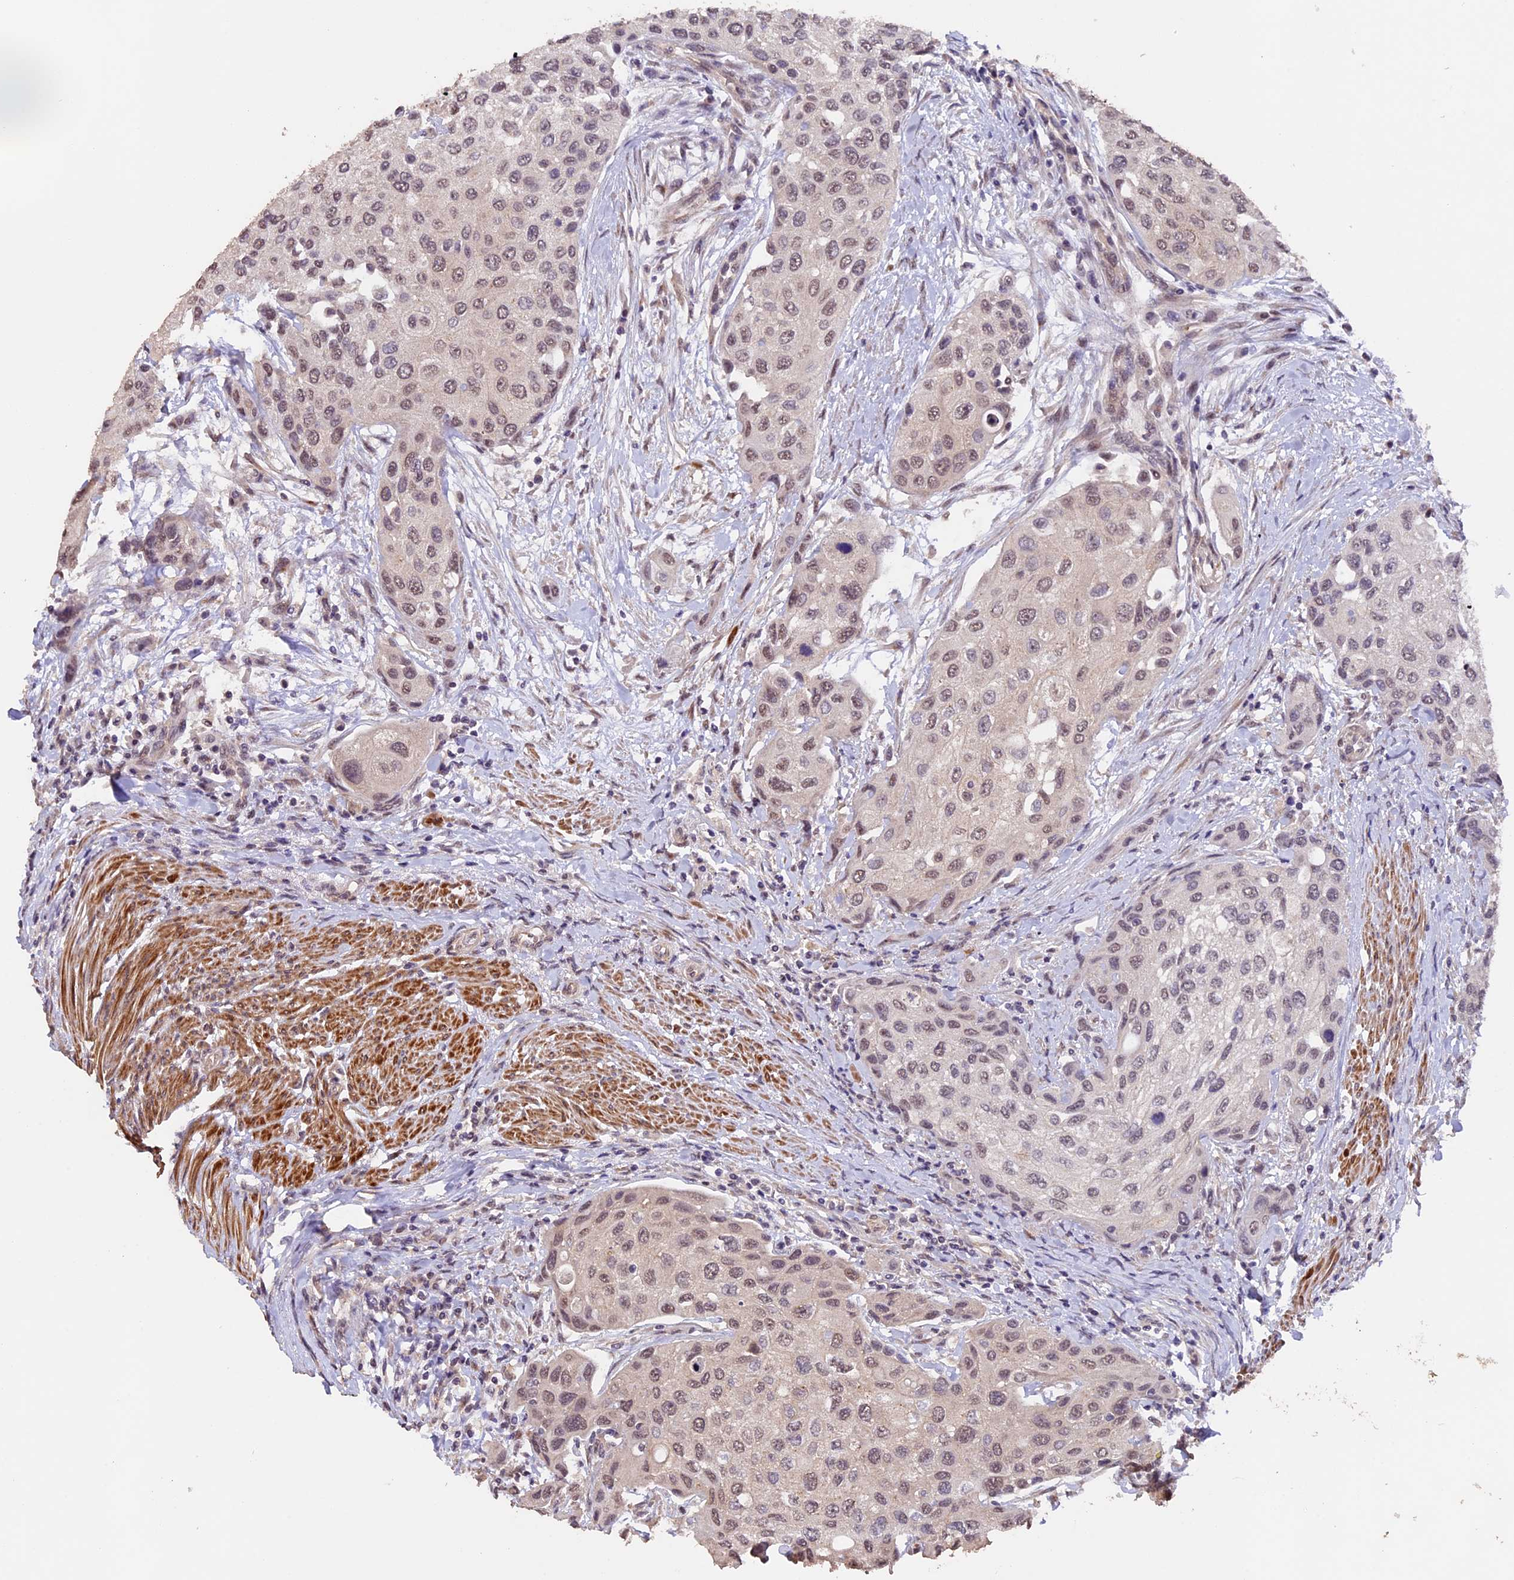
{"staining": {"intensity": "weak", "quantity": "25%-75%", "location": "nuclear"}, "tissue": "urothelial cancer", "cell_type": "Tumor cells", "image_type": "cancer", "snomed": [{"axis": "morphology", "description": "Normal tissue, NOS"}, {"axis": "morphology", "description": "Urothelial carcinoma, High grade"}, {"axis": "topography", "description": "Vascular tissue"}, {"axis": "topography", "description": "Urinary bladder"}], "caption": "Immunohistochemistry micrograph of human urothelial cancer stained for a protein (brown), which displays low levels of weak nuclear staining in about 25%-75% of tumor cells.", "gene": "GNB5", "patient": {"sex": "female", "age": 56}}